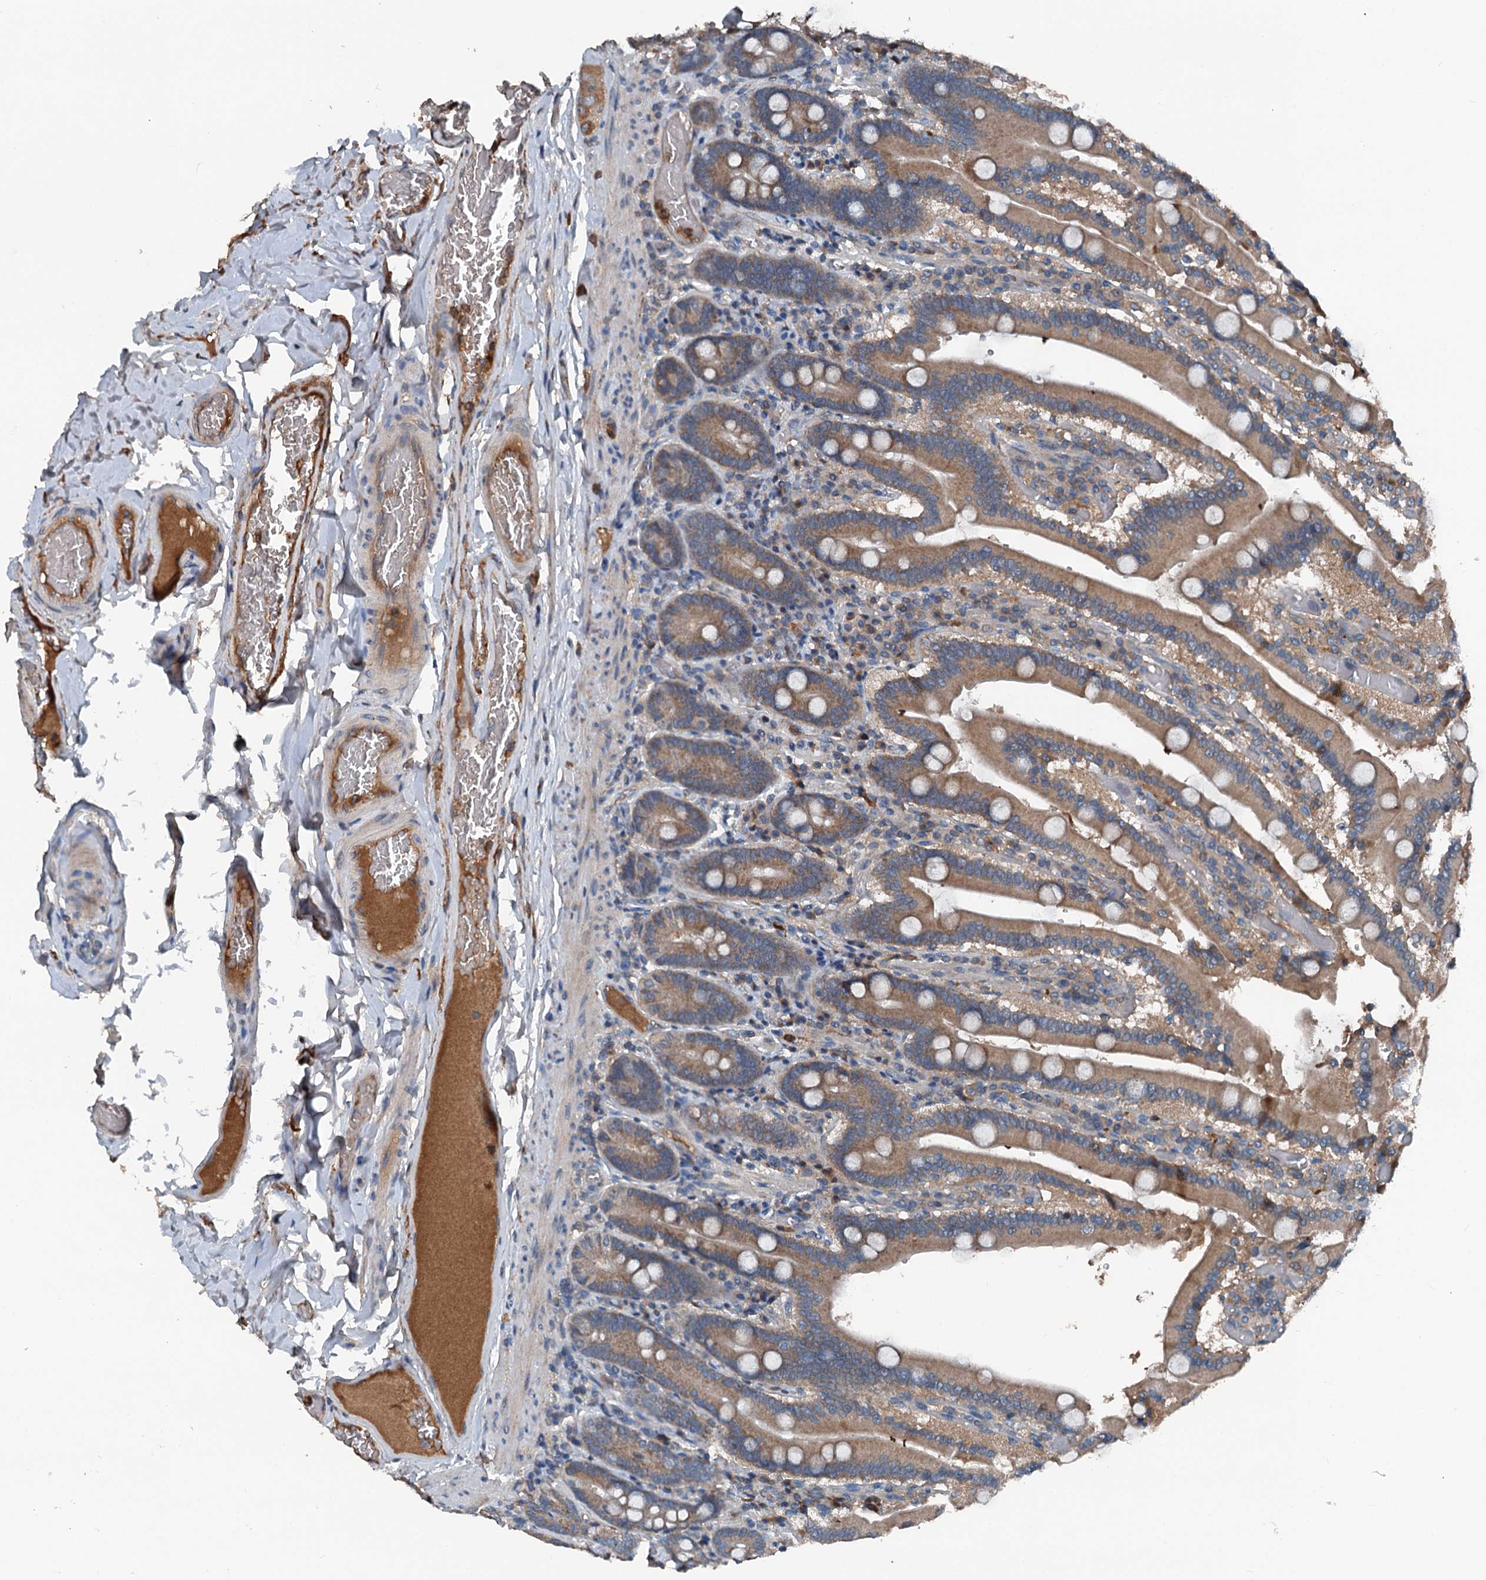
{"staining": {"intensity": "moderate", "quantity": ">75%", "location": "cytoplasmic/membranous"}, "tissue": "duodenum", "cell_type": "Glandular cells", "image_type": "normal", "snomed": [{"axis": "morphology", "description": "Normal tissue, NOS"}, {"axis": "topography", "description": "Duodenum"}], "caption": "An immunohistochemistry (IHC) micrograph of benign tissue is shown. Protein staining in brown labels moderate cytoplasmic/membranous positivity in duodenum within glandular cells.", "gene": "PDSS1", "patient": {"sex": "female", "age": 62}}